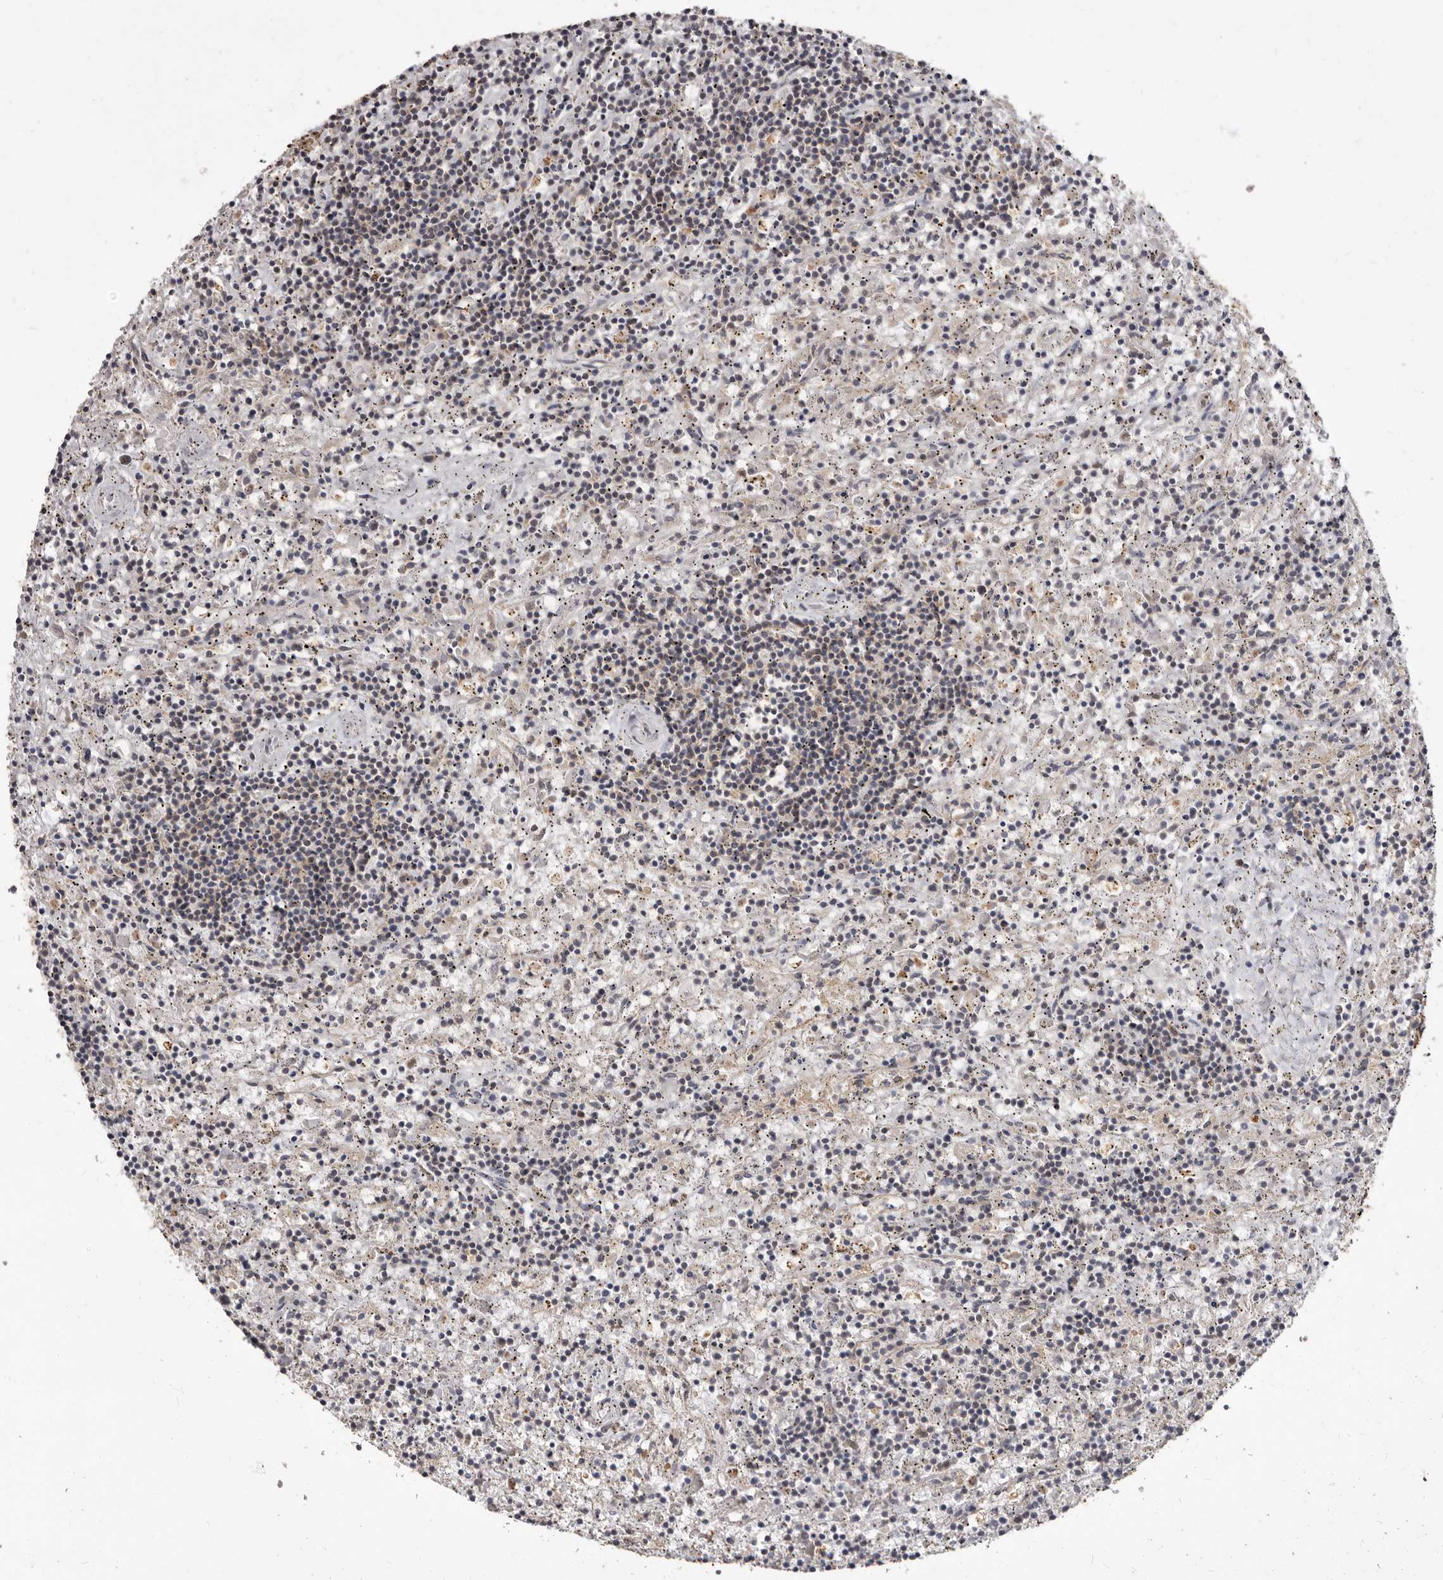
{"staining": {"intensity": "negative", "quantity": "none", "location": "none"}, "tissue": "lymphoma", "cell_type": "Tumor cells", "image_type": "cancer", "snomed": [{"axis": "morphology", "description": "Malignant lymphoma, non-Hodgkin's type, Low grade"}, {"axis": "topography", "description": "Spleen"}], "caption": "This is an immunohistochemistry image of human lymphoma. There is no staining in tumor cells.", "gene": "ACLY", "patient": {"sex": "male", "age": 76}}